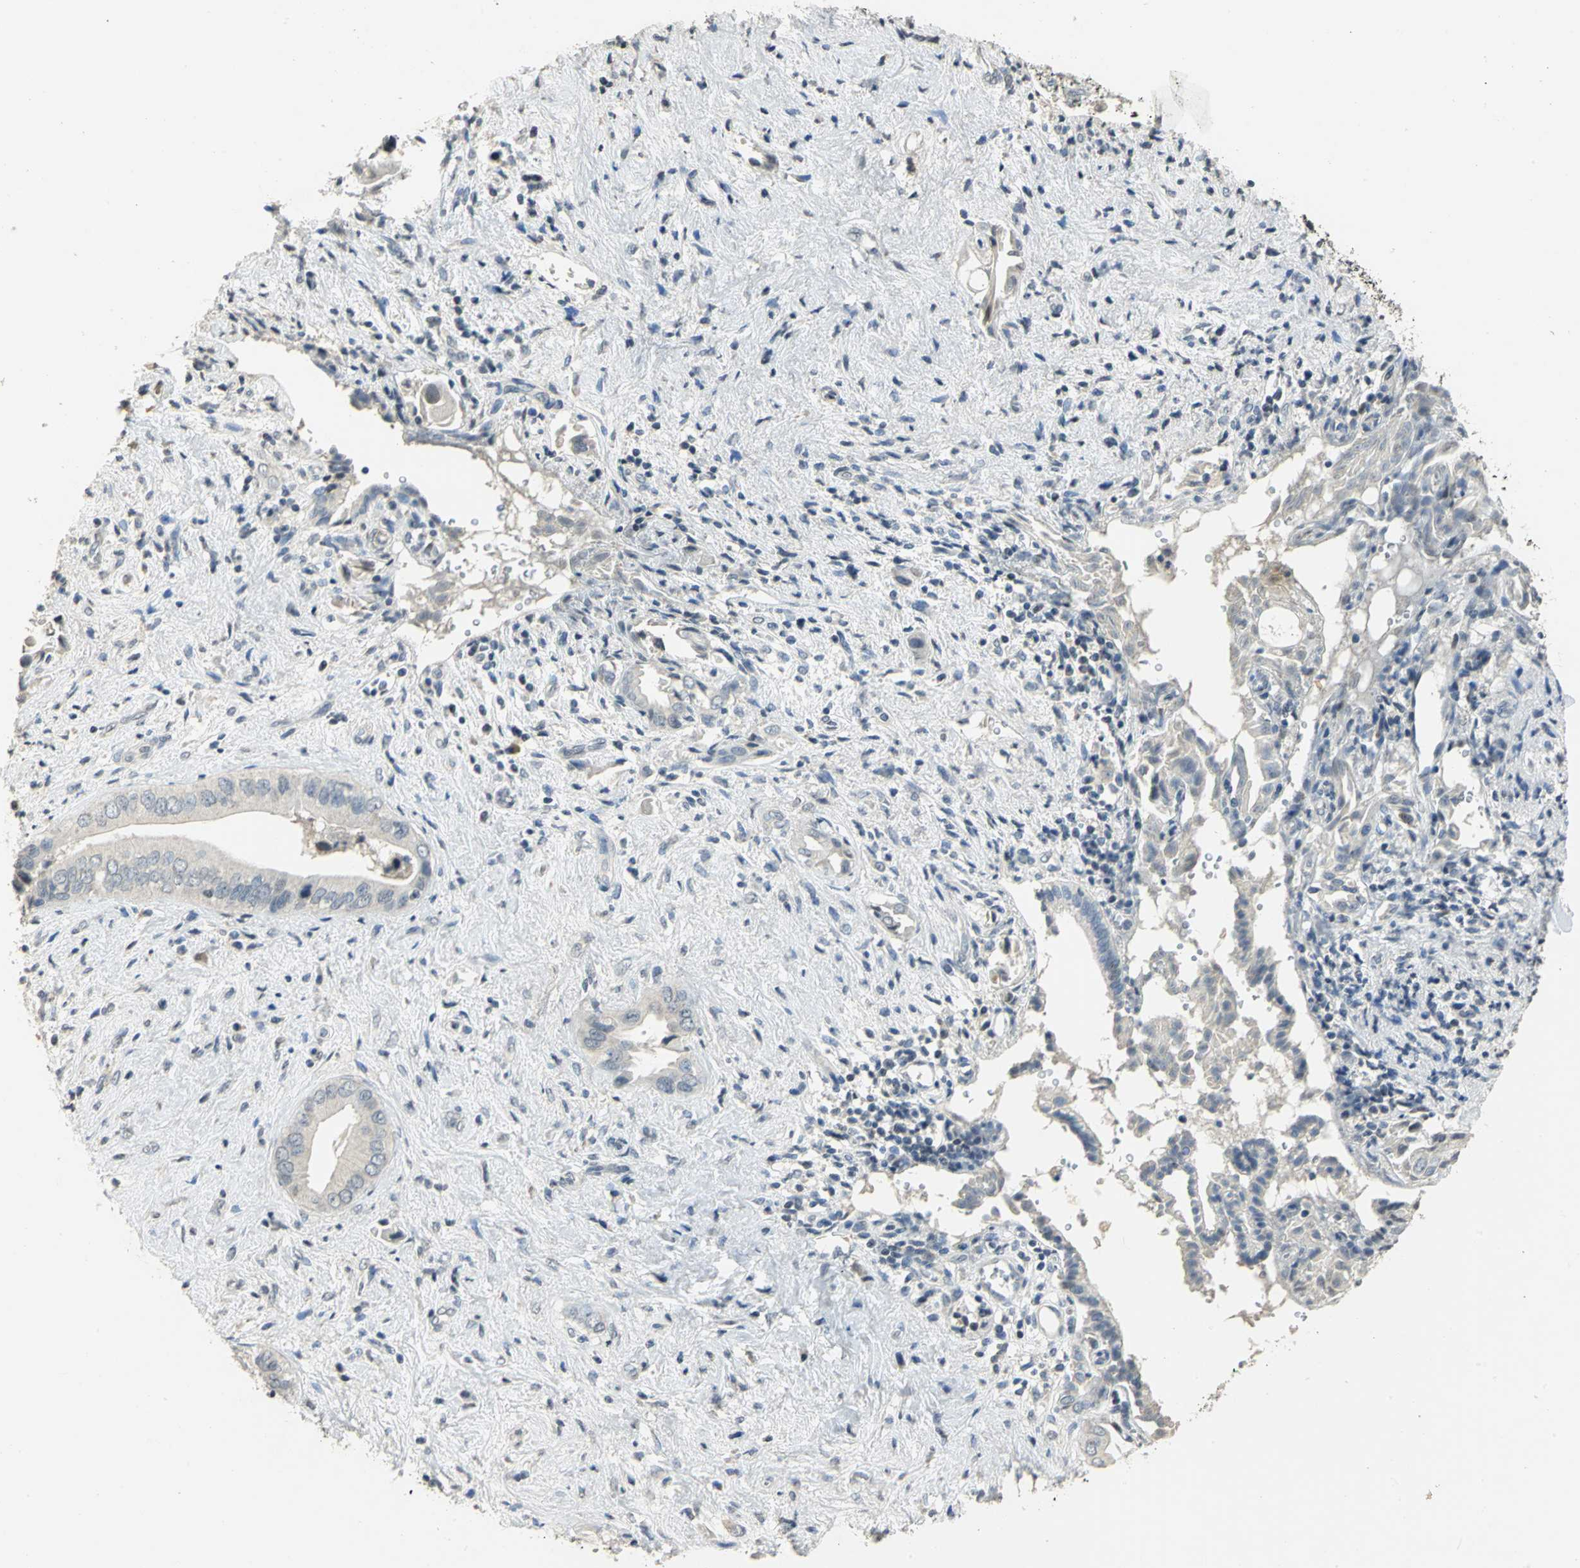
{"staining": {"intensity": "negative", "quantity": "none", "location": "none"}, "tissue": "liver cancer", "cell_type": "Tumor cells", "image_type": "cancer", "snomed": [{"axis": "morphology", "description": "Cholangiocarcinoma"}, {"axis": "topography", "description": "Liver"}], "caption": "IHC of human liver cancer shows no expression in tumor cells.", "gene": "DNAJB6", "patient": {"sex": "male", "age": 58}}